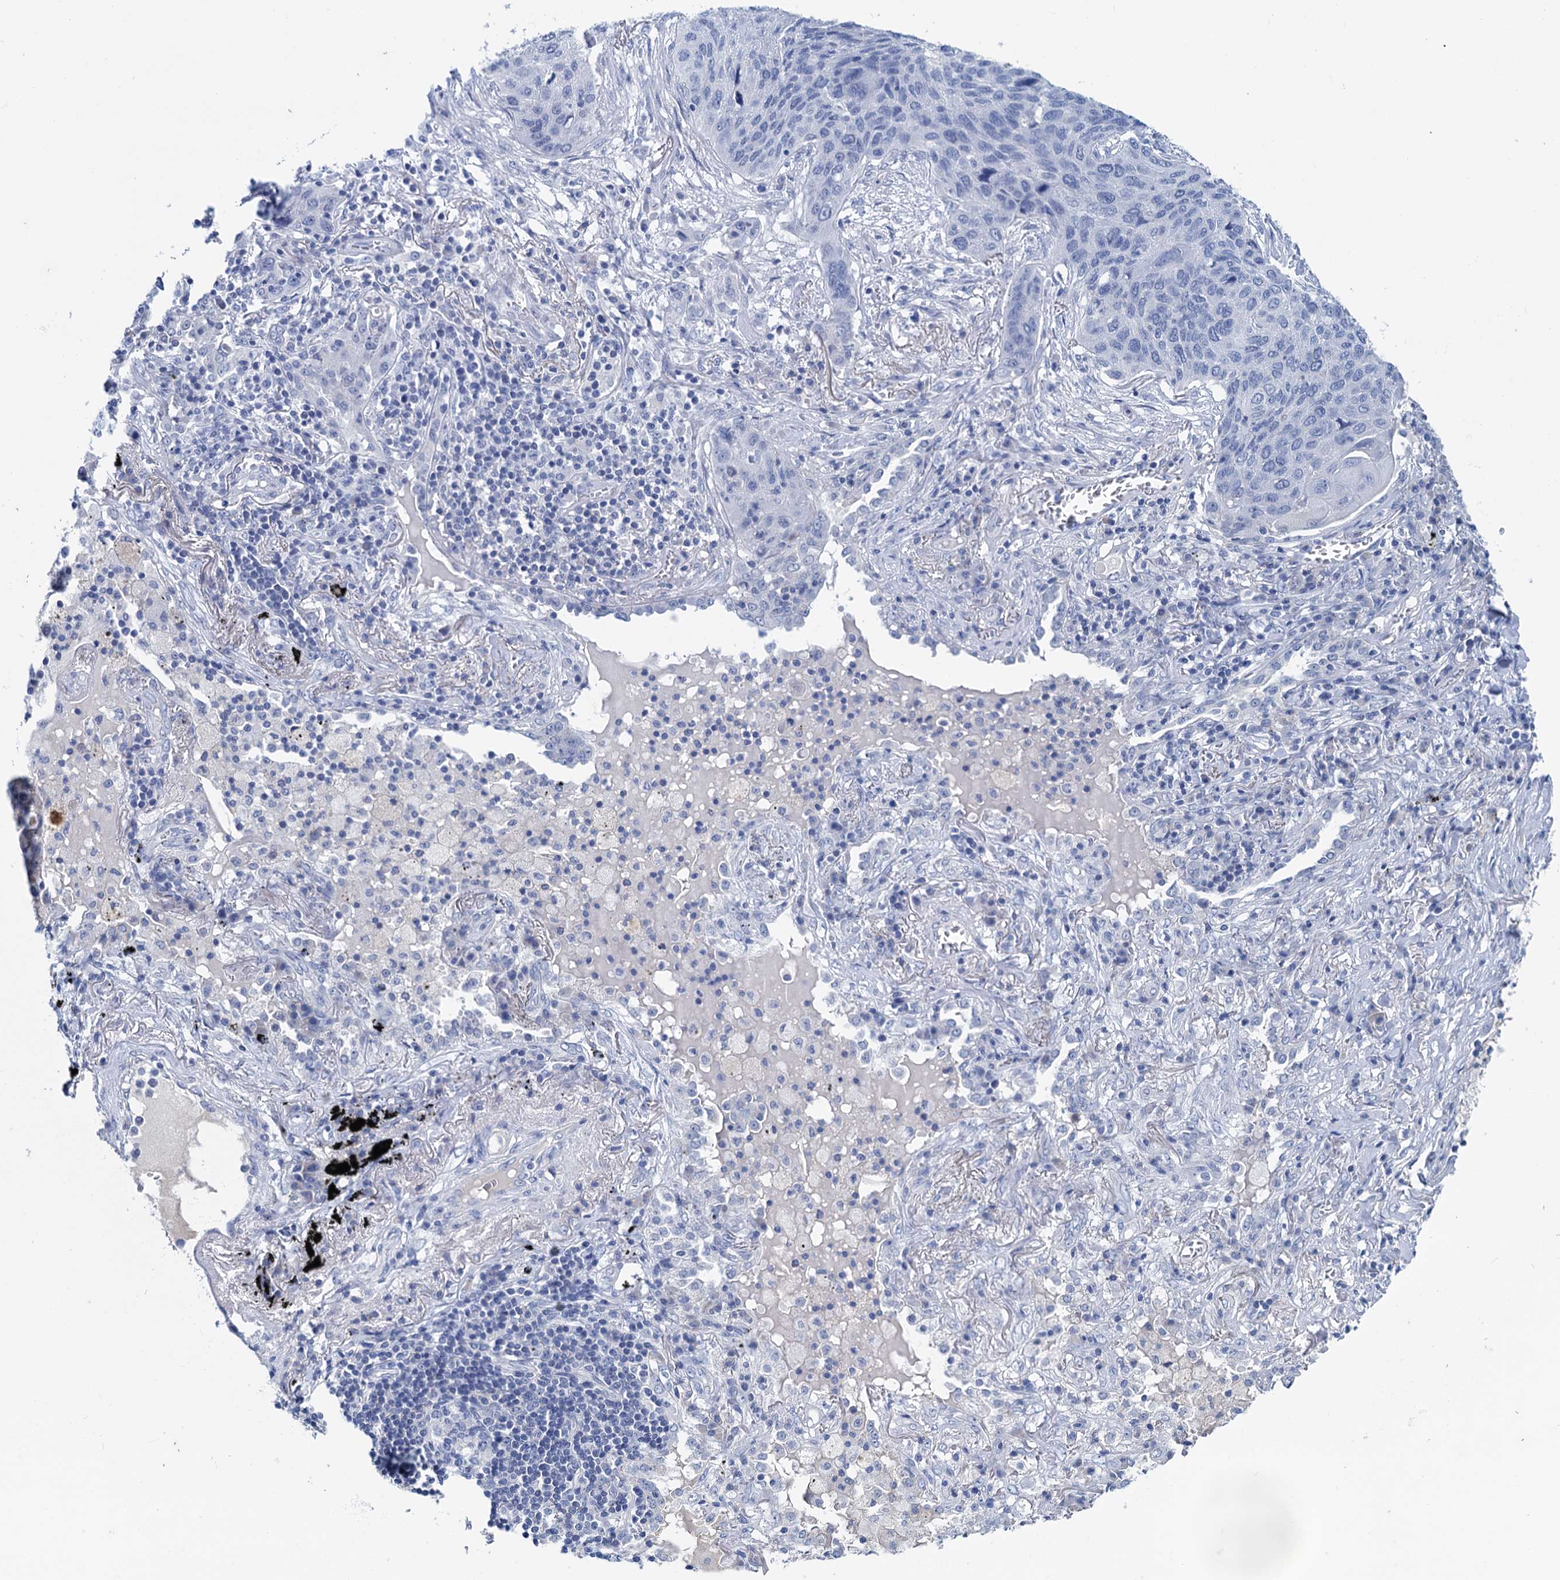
{"staining": {"intensity": "negative", "quantity": "none", "location": "none"}, "tissue": "lung cancer", "cell_type": "Tumor cells", "image_type": "cancer", "snomed": [{"axis": "morphology", "description": "Squamous cell carcinoma, NOS"}, {"axis": "topography", "description": "Lung"}], "caption": "Tumor cells are negative for brown protein staining in lung cancer (squamous cell carcinoma).", "gene": "MYOZ3", "patient": {"sex": "female", "age": 63}}